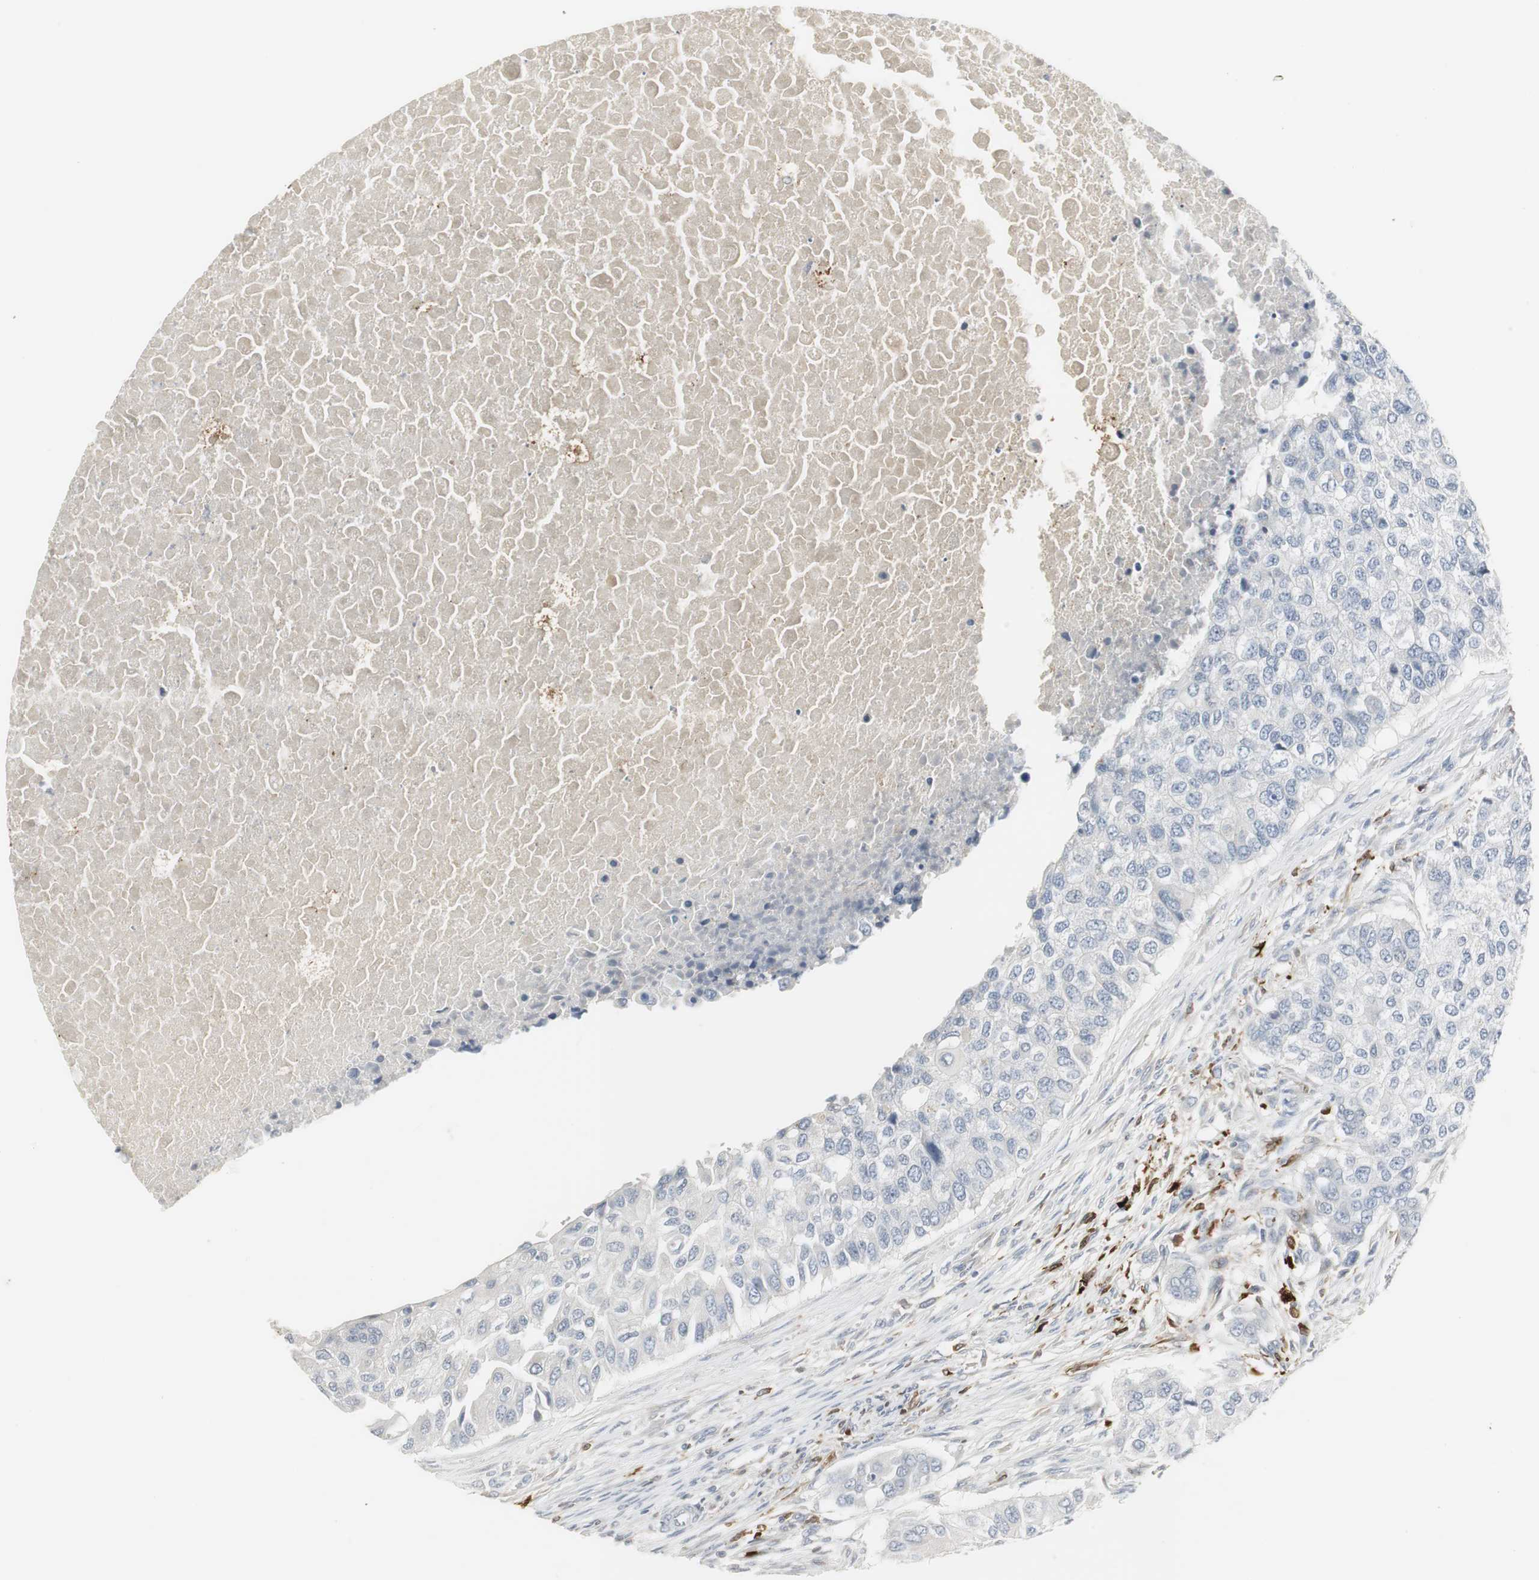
{"staining": {"intensity": "negative", "quantity": "none", "location": "none"}, "tissue": "breast cancer", "cell_type": "Tumor cells", "image_type": "cancer", "snomed": [{"axis": "morphology", "description": "Normal tissue, NOS"}, {"axis": "morphology", "description": "Duct carcinoma"}, {"axis": "topography", "description": "Breast"}], "caption": "This is a photomicrograph of IHC staining of breast cancer (intraductal carcinoma), which shows no positivity in tumor cells.", "gene": "PI15", "patient": {"sex": "female", "age": 49}}